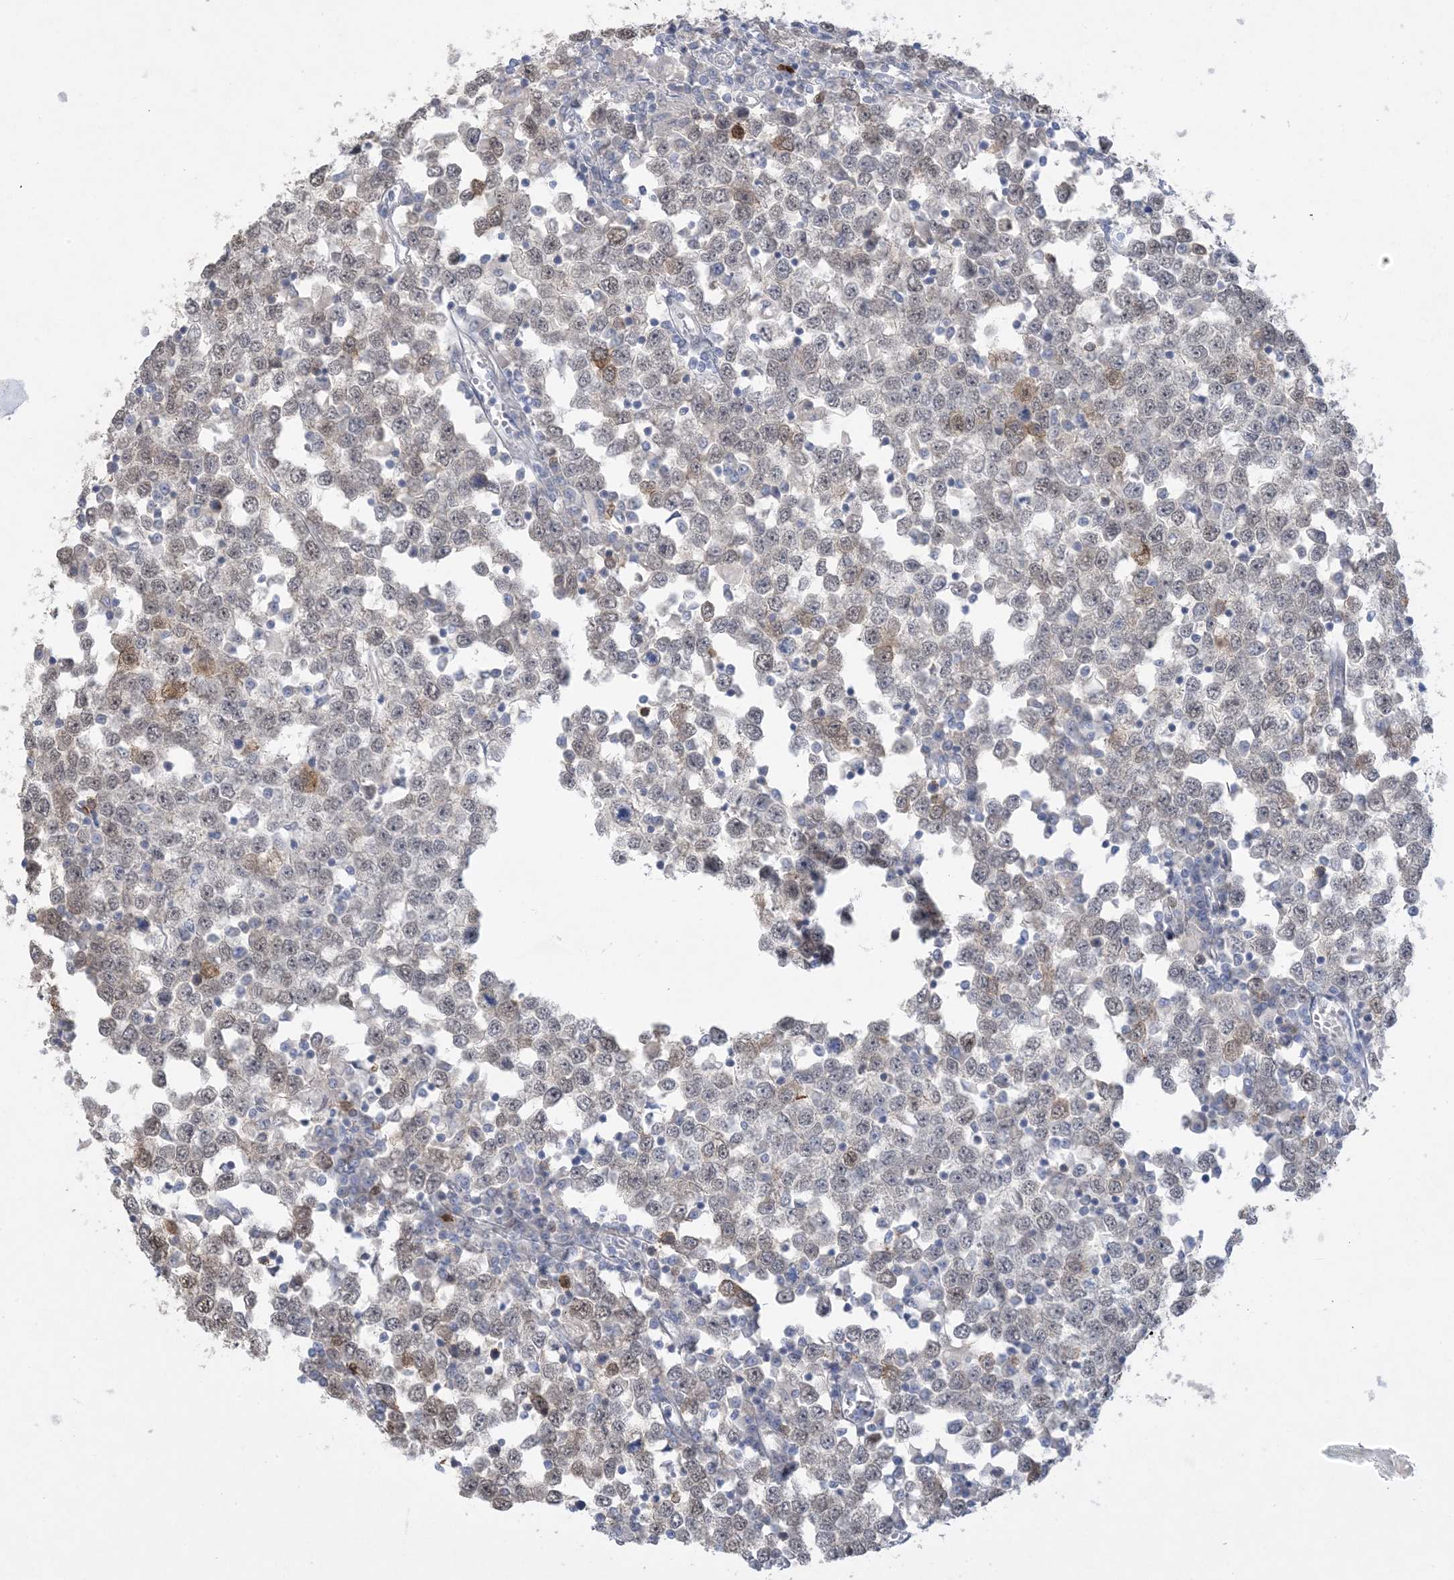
{"staining": {"intensity": "weak", "quantity": "25%-75%", "location": "cytoplasmic/membranous,nuclear"}, "tissue": "testis cancer", "cell_type": "Tumor cells", "image_type": "cancer", "snomed": [{"axis": "morphology", "description": "Seminoma, NOS"}, {"axis": "topography", "description": "Testis"}], "caption": "Seminoma (testis) stained with DAB (3,3'-diaminobenzidine) immunohistochemistry displays low levels of weak cytoplasmic/membranous and nuclear positivity in about 25%-75% of tumor cells.", "gene": "HMGCS1", "patient": {"sex": "male", "age": 65}}